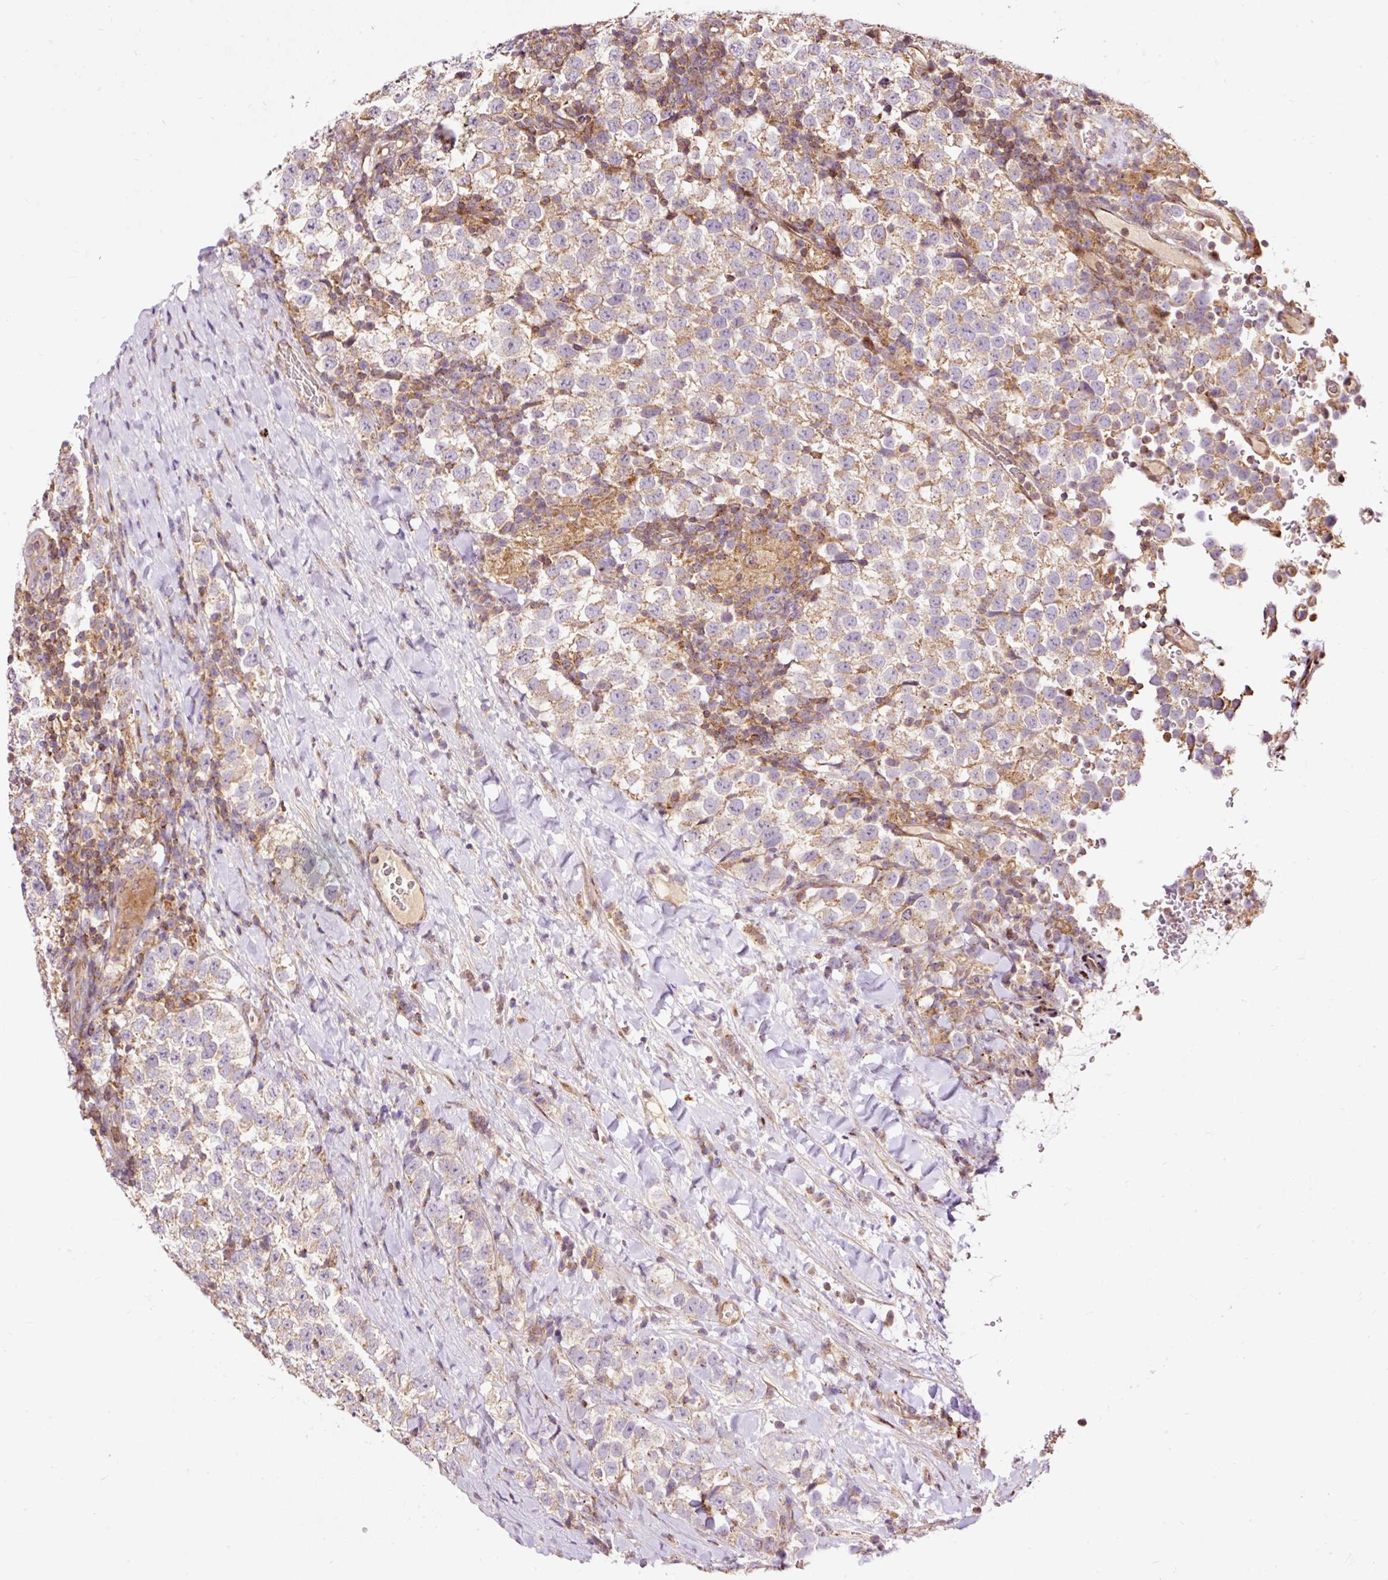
{"staining": {"intensity": "weak", "quantity": ">75%", "location": "cytoplasmic/membranous"}, "tissue": "testis cancer", "cell_type": "Tumor cells", "image_type": "cancer", "snomed": [{"axis": "morphology", "description": "Seminoma, NOS"}, {"axis": "topography", "description": "Testis"}], "caption": "Immunohistochemistry (IHC) photomicrograph of neoplastic tissue: testis seminoma stained using IHC demonstrates low levels of weak protein expression localized specifically in the cytoplasmic/membranous of tumor cells, appearing as a cytoplasmic/membranous brown color.", "gene": "BOLA3", "patient": {"sex": "male", "age": 34}}